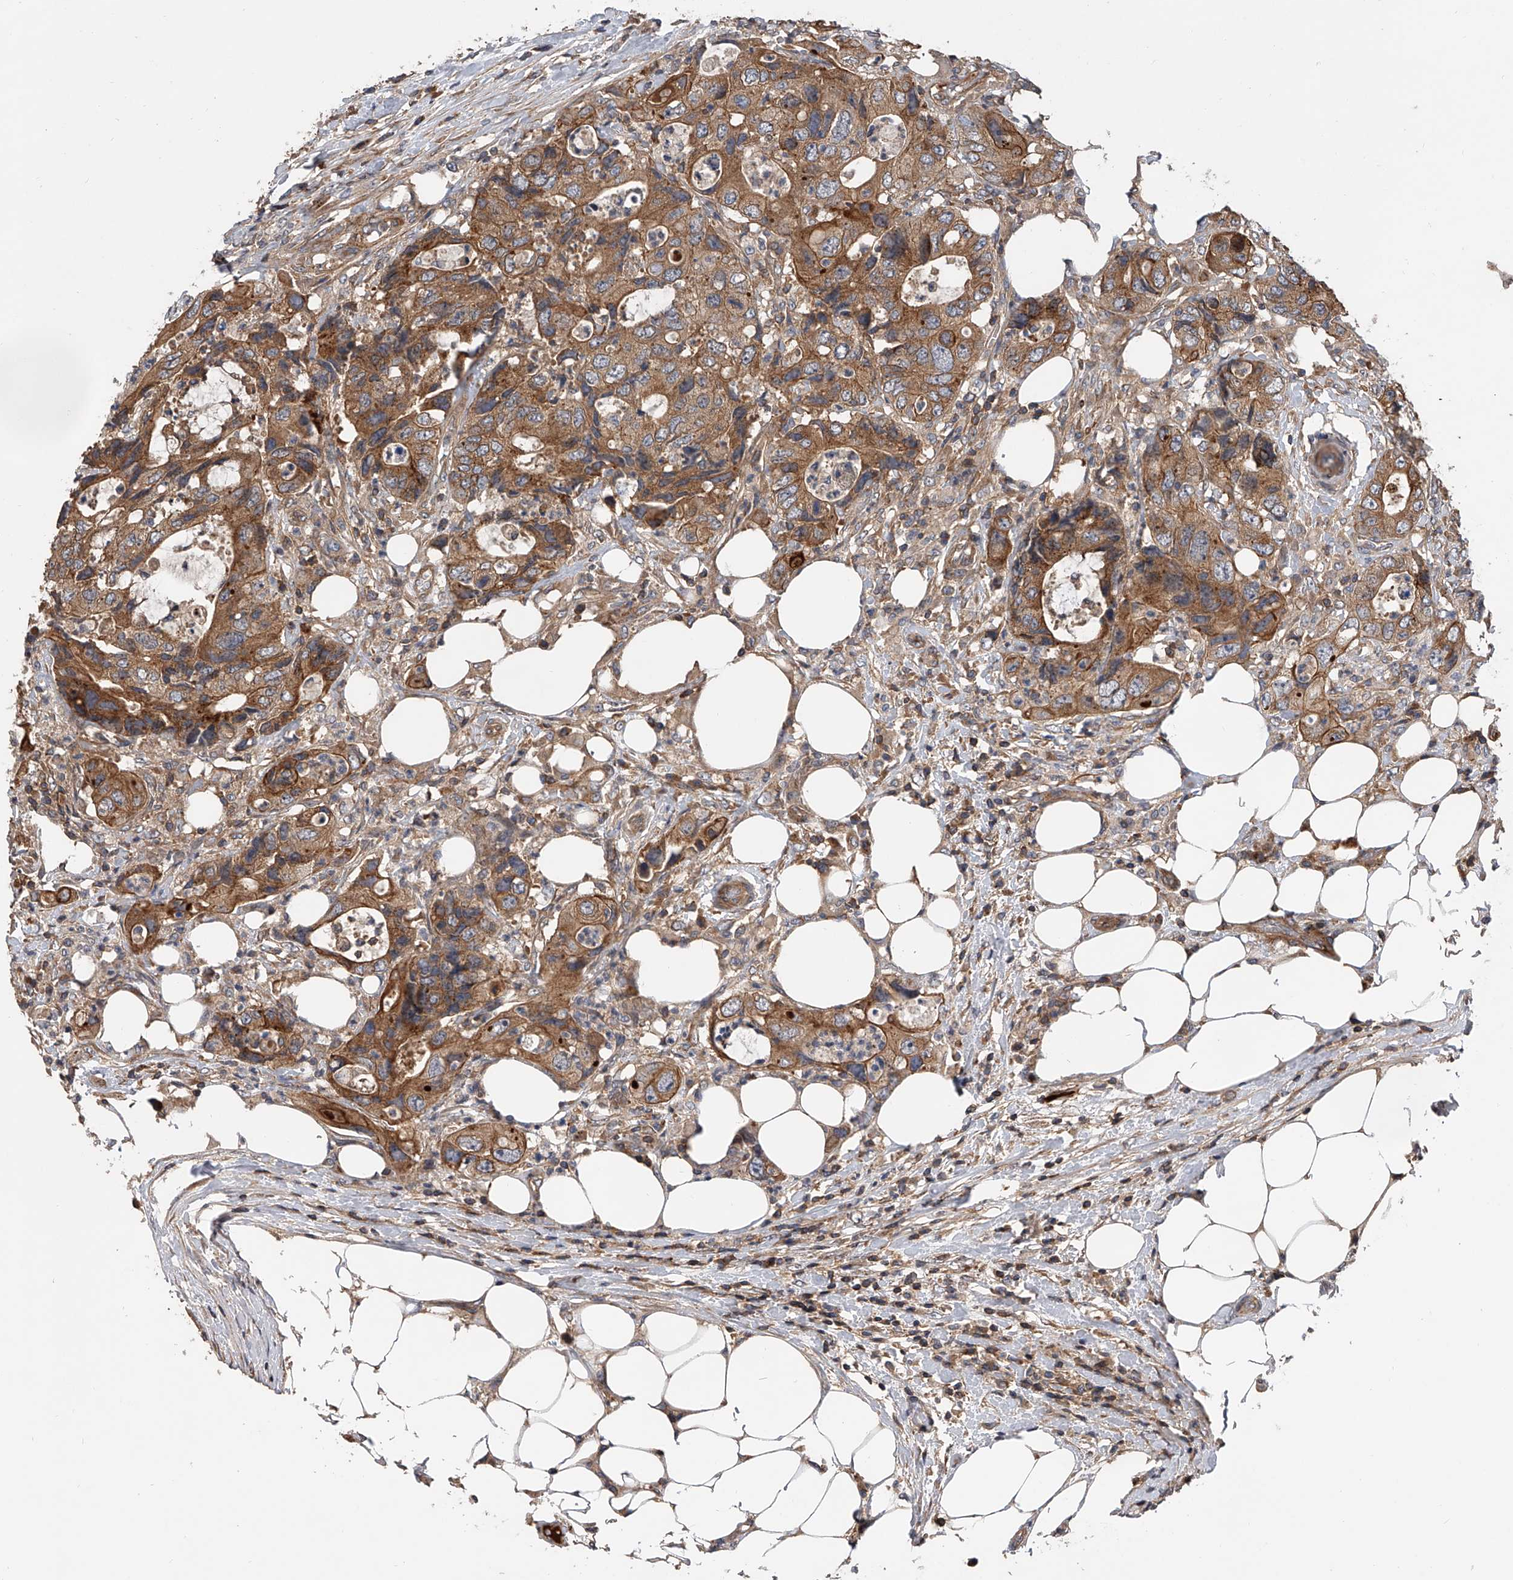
{"staining": {"intensity": "moderate", "quantity": ">75%", "location": "cytoplasmic/membranous"}, "tissue": "colorectal cancer", "cell_type": "Tumor cells", "image_type": "cancer", "snomed": [{"axis": "morphology", "description": "Adenocarcinoma, NOS"}, {"axis": "topography", "description": "Colon"}], "caption": "This photomicrograph demonstrates IHC staining of human colorectal cancer (adenocarcinoma), with medium moderate cytoplasmic/membranous positivity in approximately >75% of tumor cells.", "gene": "USP47", "patient": {"sex": "male", "age": 71}}